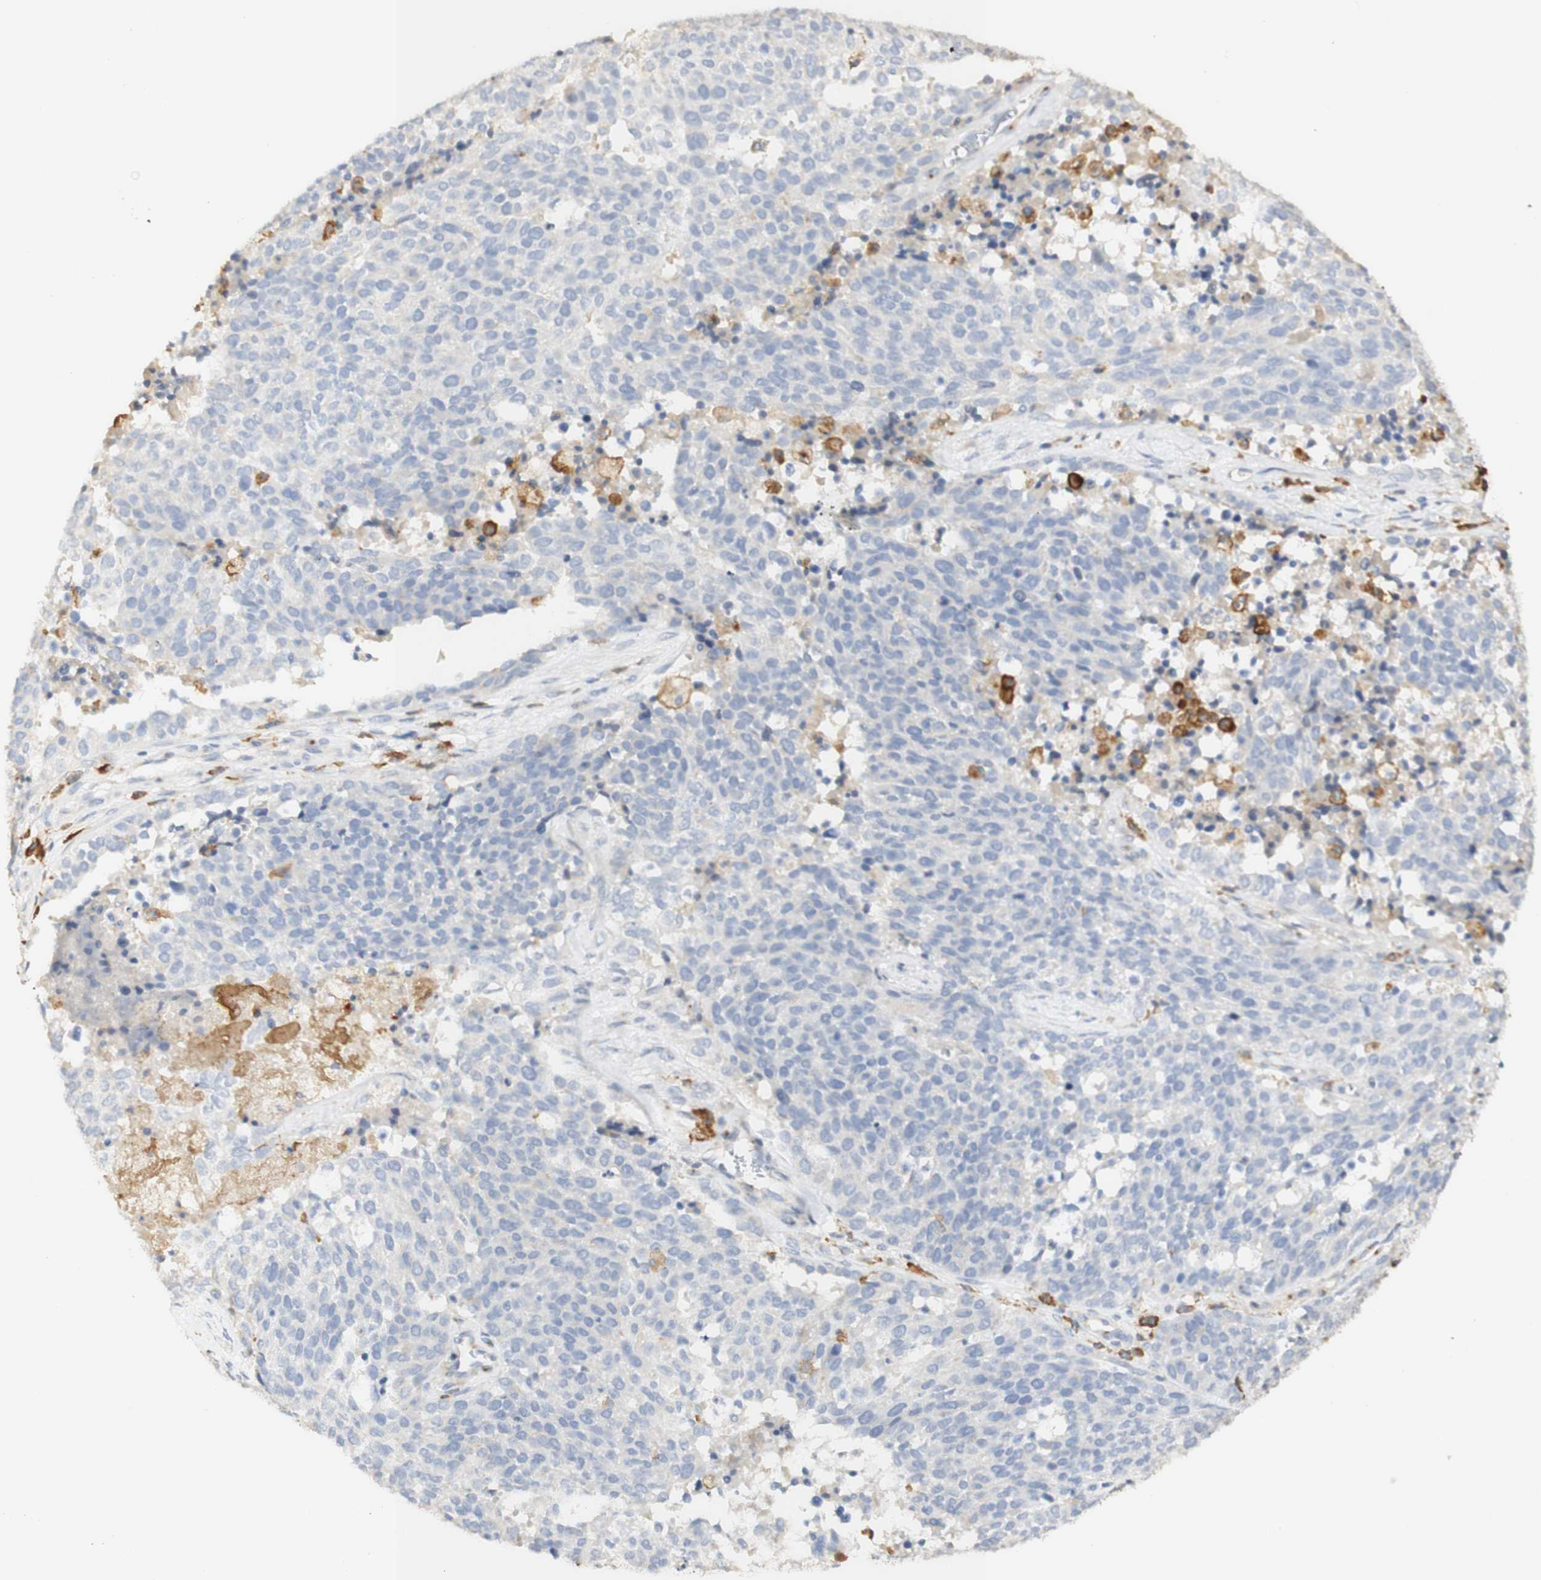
{"staining": {"intensity": "weak", "quantity": "<25%", "location": "cytoplasmic/membranous"}, "tissue": "ovarian cancer", "cell_type": "Tumor cells", "image_type": "cancer", "snomed": [{"axis": "morphology", "description": "Cystadenocarcinoma, serous, NOS"}, {"axis": "topography", "description": "Ovary"}], "caption": "IHC histopathology image of ovarian cancer stained for a protein (brown), which shows no expression in tumor cells.", "gene": "FCGRT", "patient": {"sex": "female", "age": 44}}